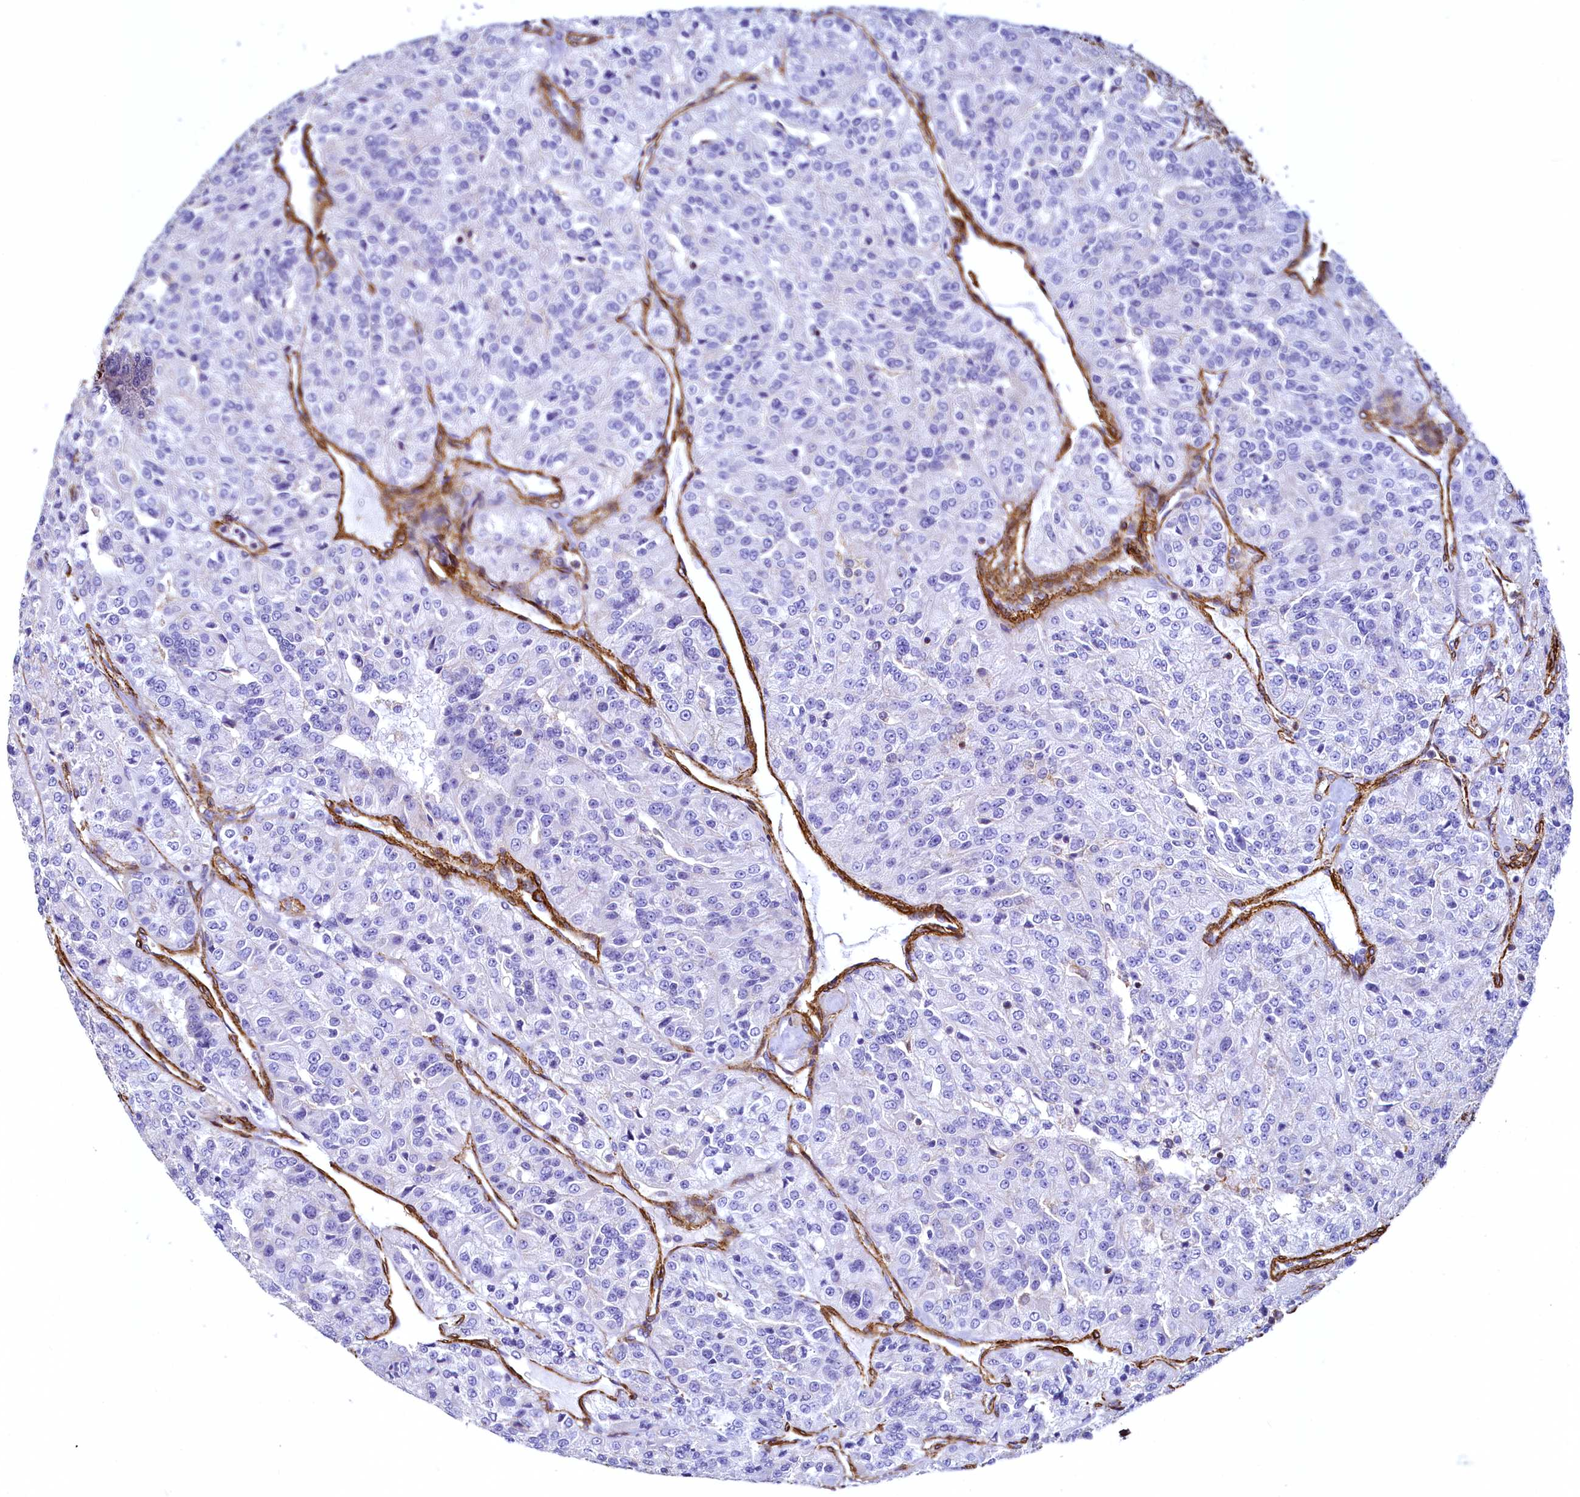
{"staining": {"intensity": "negative", "quantity": "none", "location": "none"}, "tissue": "renal cancer", "cell_type": "Tumor cells", "image_type": "cancer", "snomed": [{"axis": "morphology", "description": "Adenocarcinoma, NOS"}, {"axis": "topography", "description": "Kidney"}], "caption": "The histopathology image displays no significant staining in tumor cells of renal cancer (adenocarcinoma). The staining was performed using DAB to visualize the protein expression in brown, while the nuclei were stained in blue with hematoxylin (Magnification: 20x).", "gene": "THBS1", "patient": {"sex": "female", "age": 63}}